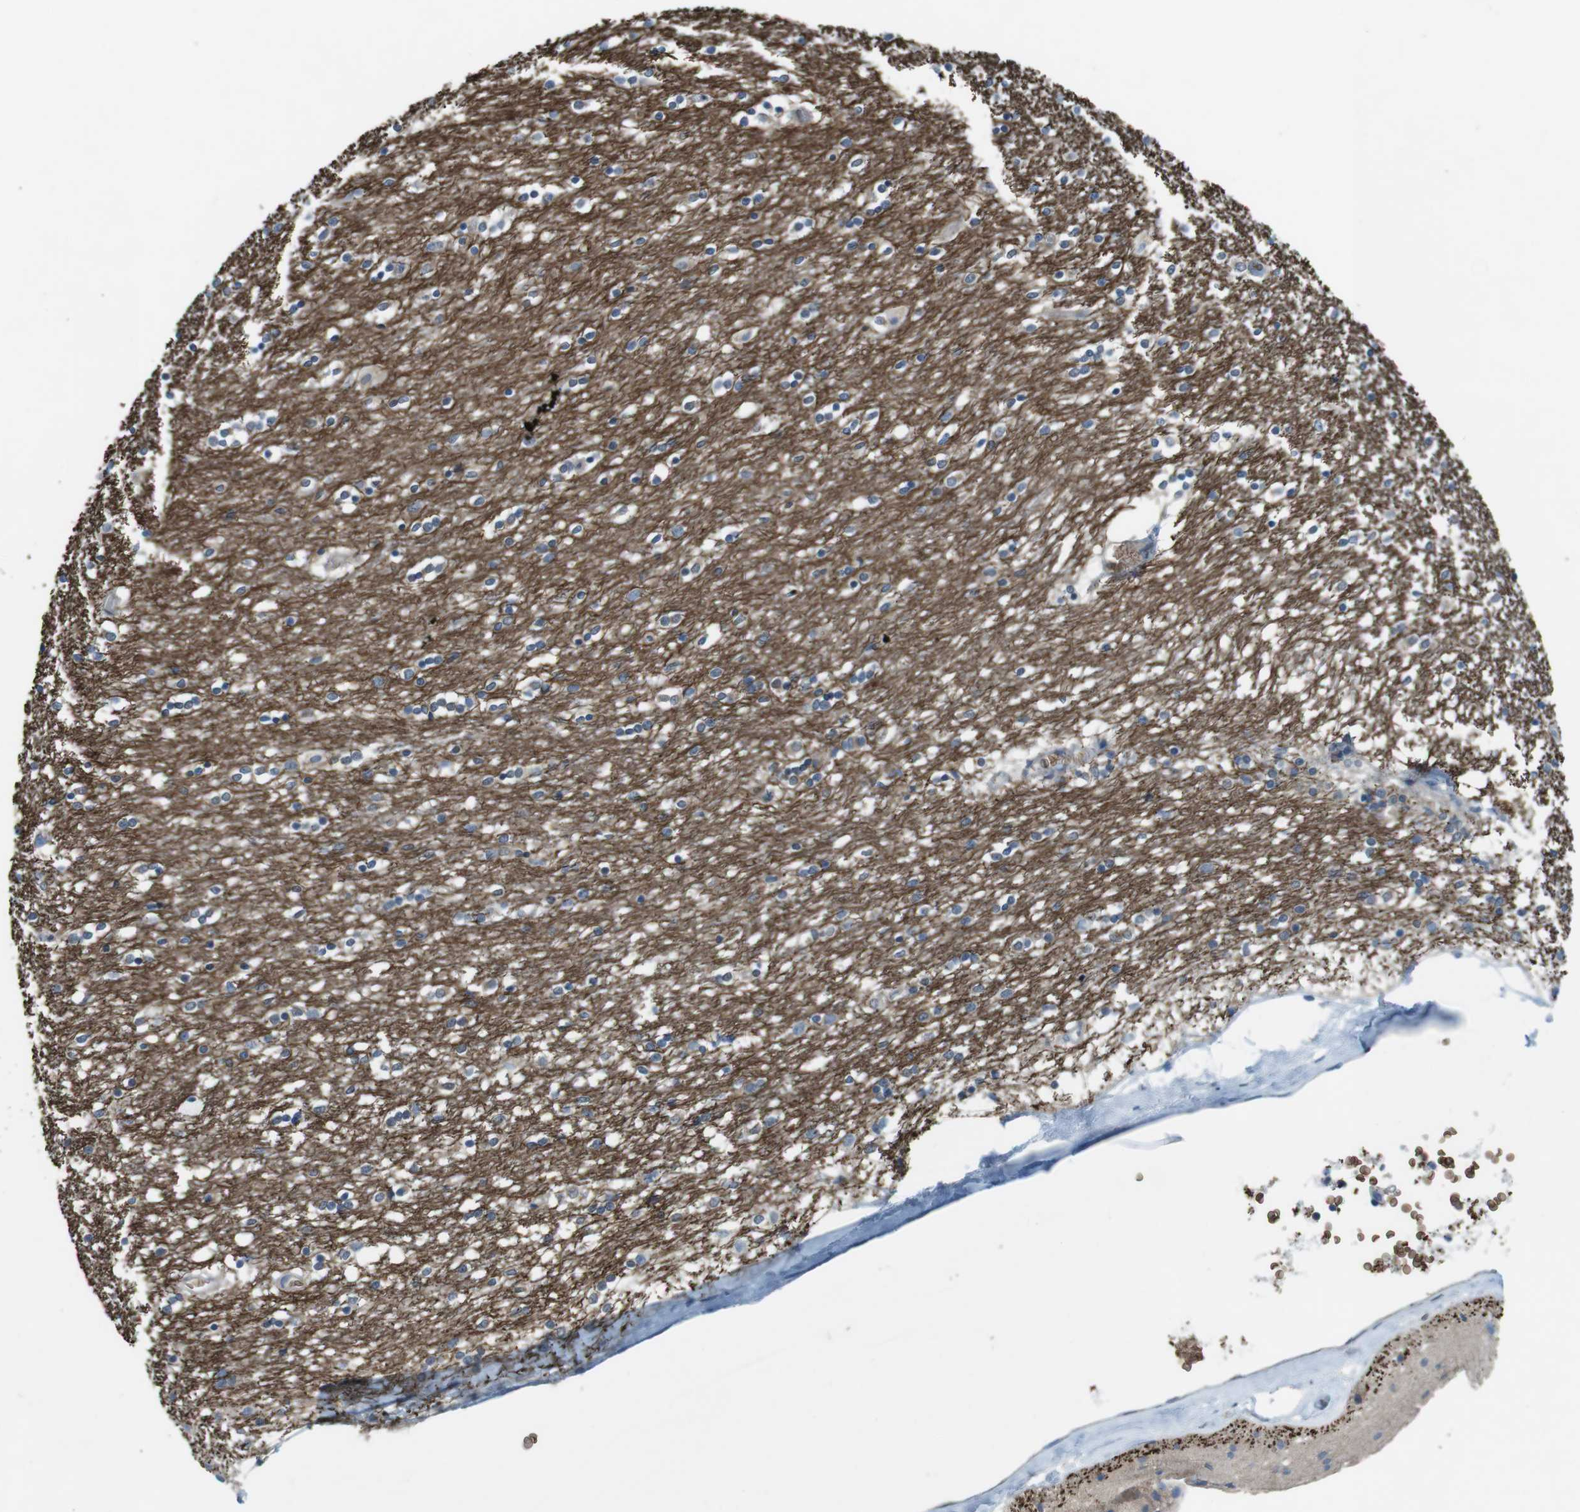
{"staining": {"intensity": "weak", "quantity": "<25%", "location": "cytoplasmic/membranous"}, "tissue": "caudate", "cell_type": "Glial cells", "image_type": "normal", "snomed": [{"axis": "morphology", "description": "Normal tissue, NOS"}, {"axis": "topography", "description": "Lateral ventricle wall"}], "caption": "The IHC micrograph has no significant expression in glial cells of caudate.", "gene": "TYW1", "patient": {"sex": "female", "age": 54}}